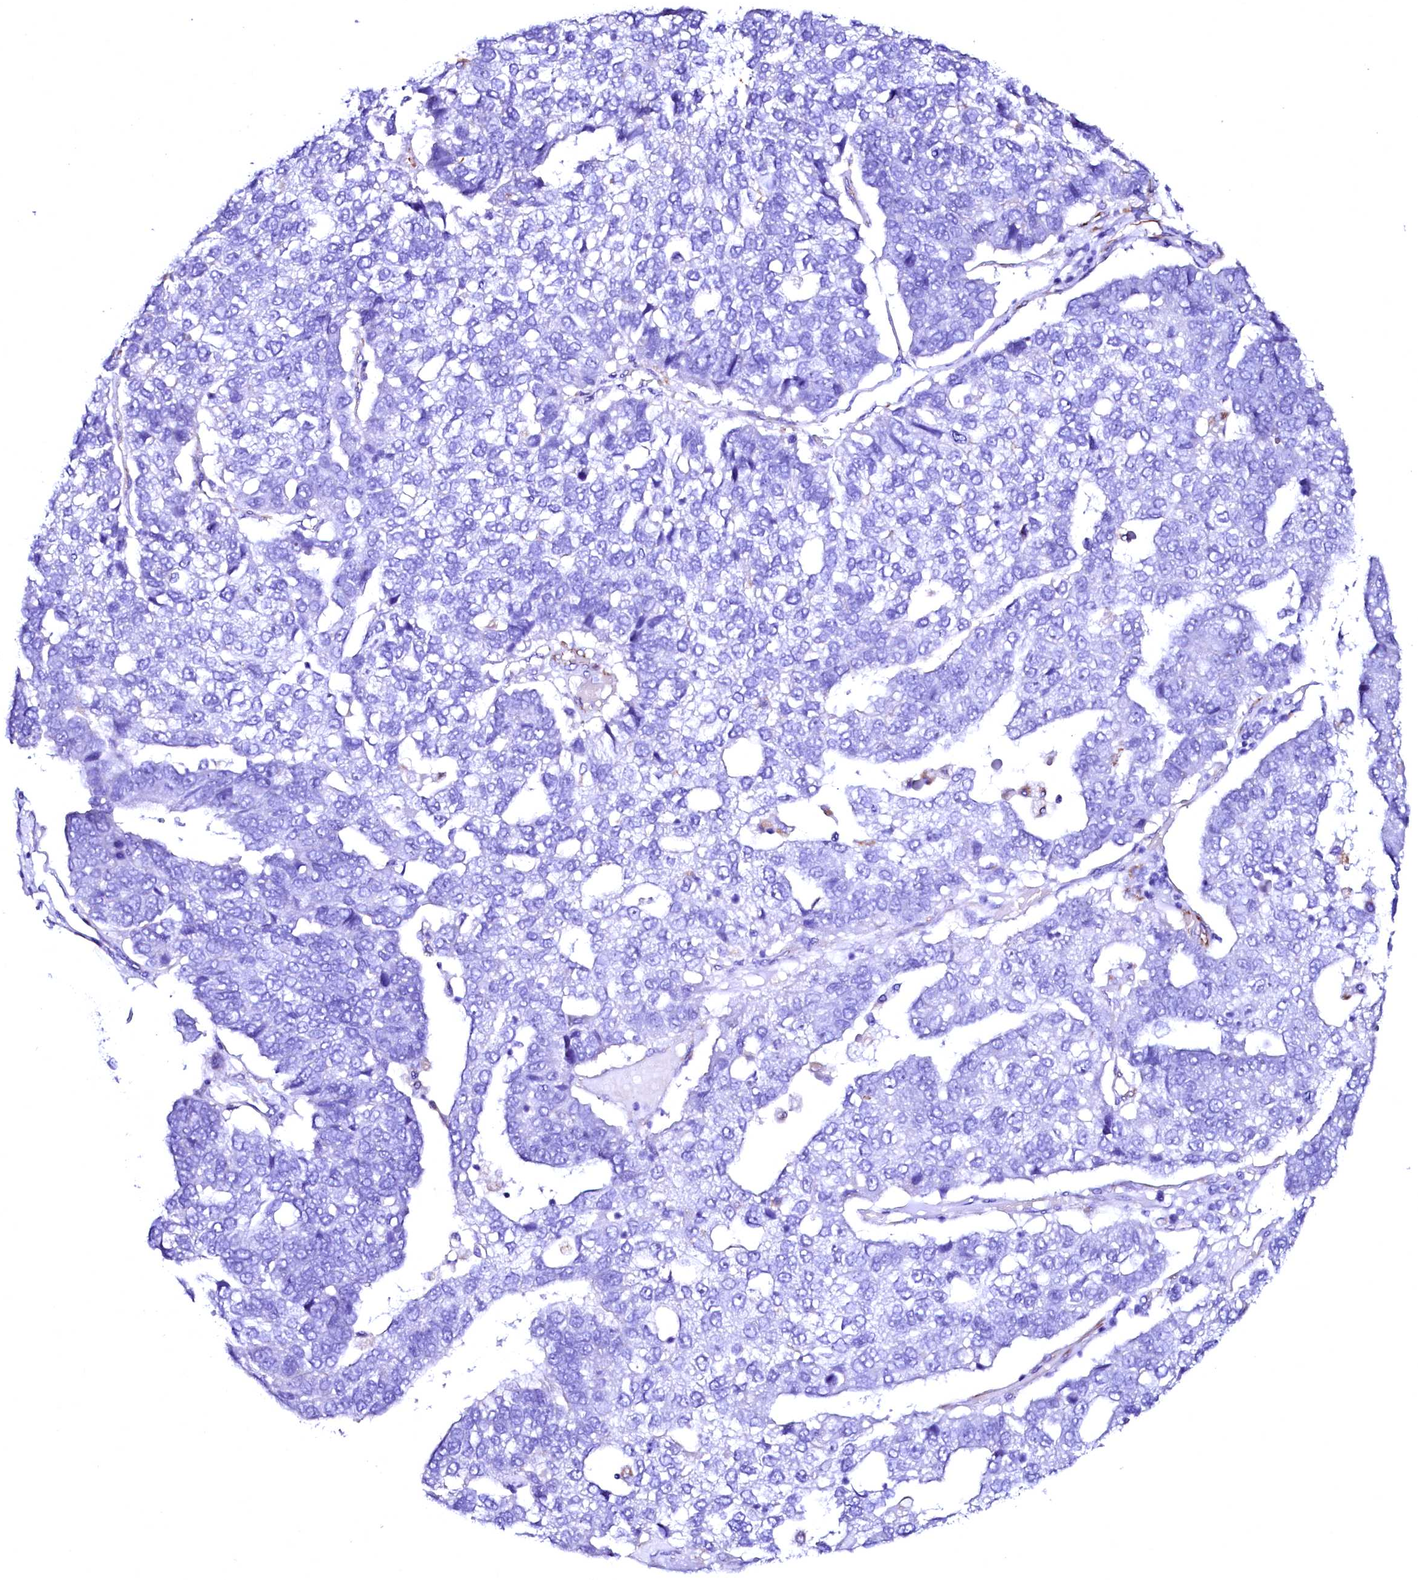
{"staining": {"intensity": "negative", "quantity": "none", "location": "none"}, "tissue": "pancreatic cancer", "cell_type": "Tumor cells", "image_type": "cancer", "snomed": [{"axis": "morphology", "description": "Adenocarcinoma, NOS"}, {"axis": "topography", "description": "Pancreas"}], "caption": "High magnification brightfield microscopy of adenocarcinoma (pancreatic) stained with DAB (3,3'-diaminobenzidine) (brown) and counterstained with hematoxylin (blue): tumor cells show no significant expression.", "gene": "SFR1", "patient": {"sex": "female", "age": 61}}